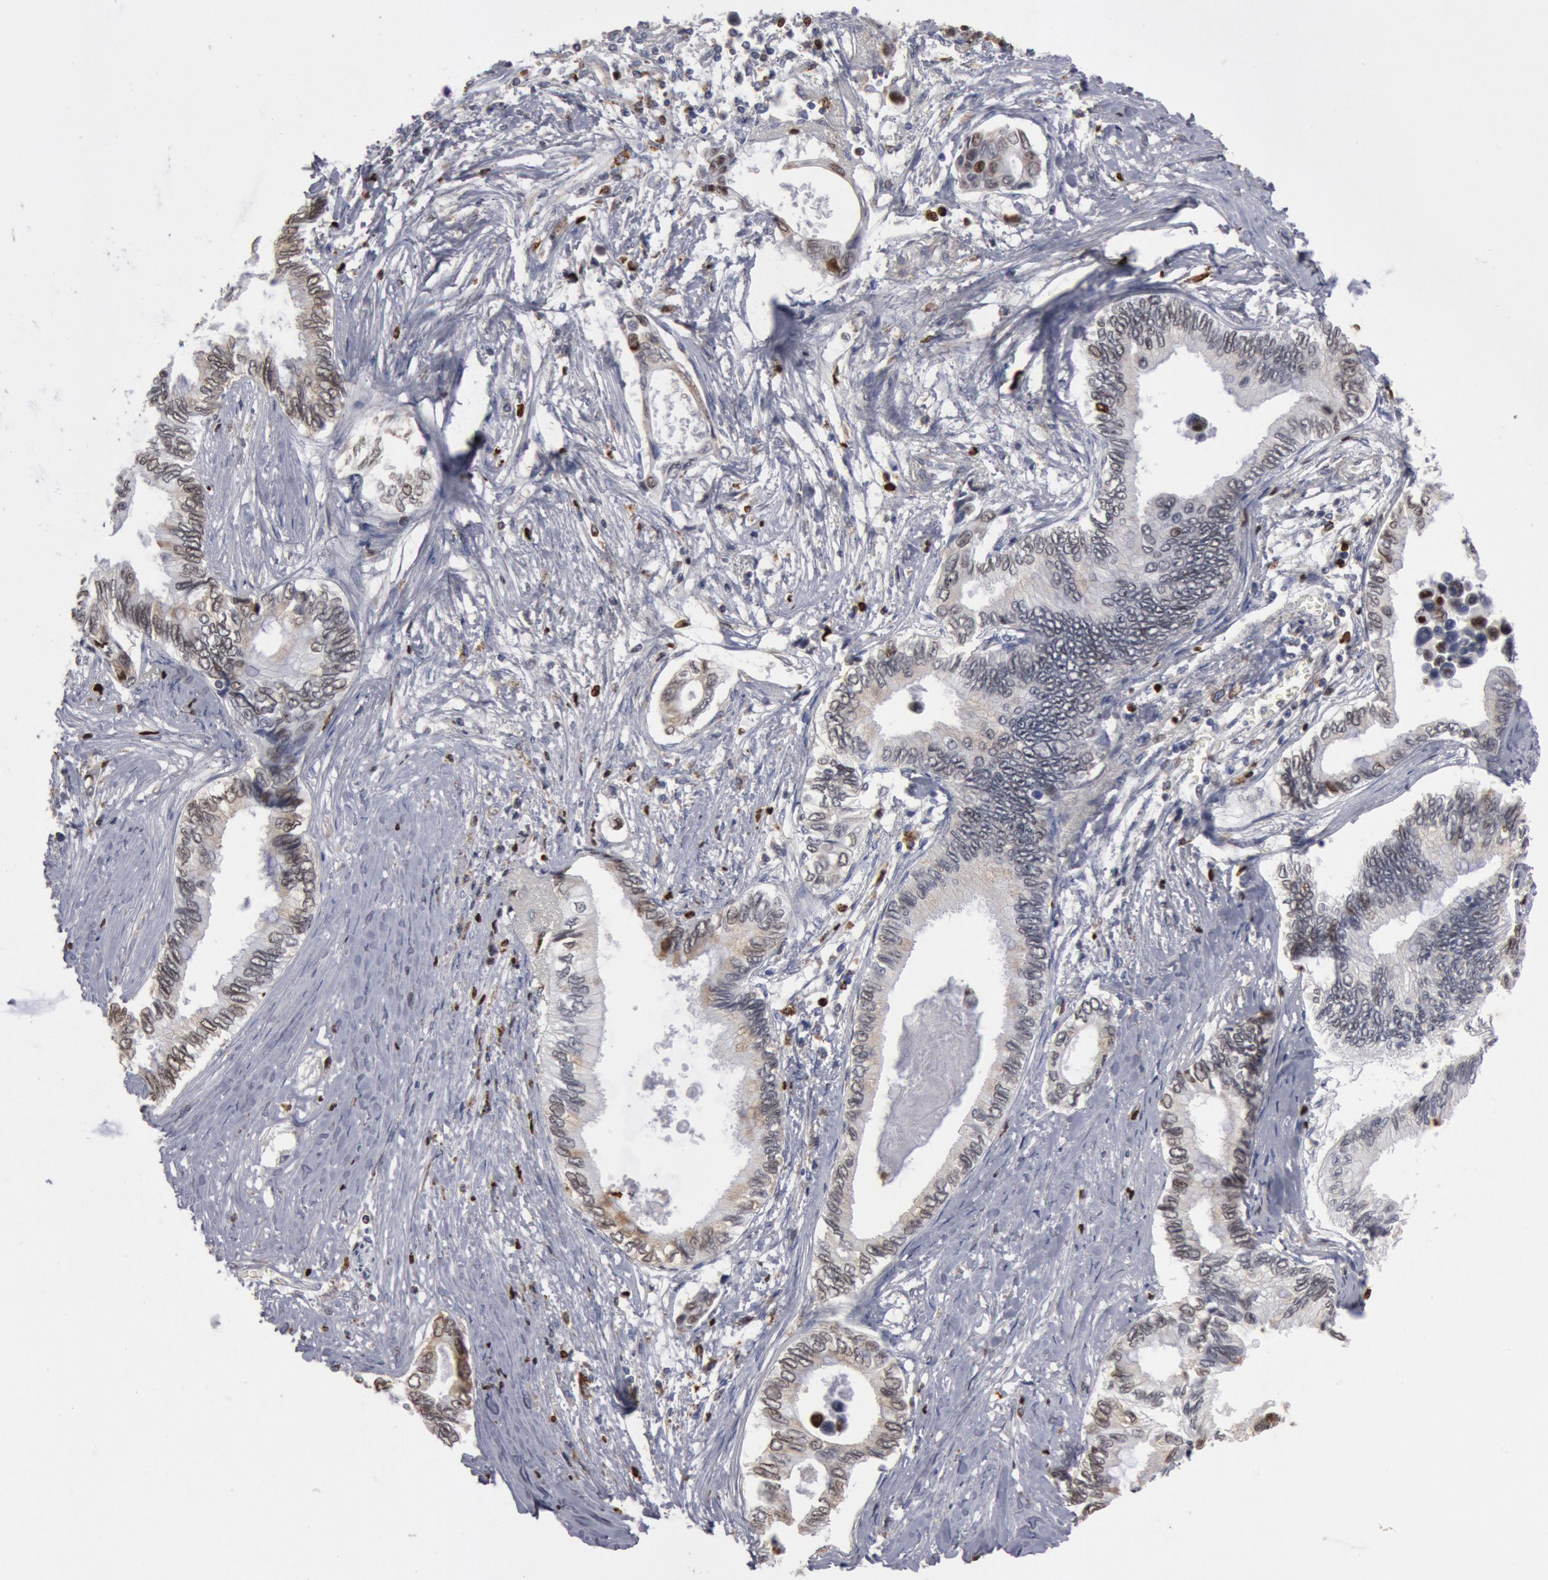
{"staining": {"intensity": "weak", "quantity": "25%-75%", "location": "cytoplasmic/membranous,nuclear"}, "tissue": "pancreatic cancer", "cell_type": "Tumor cells", "image_type": "cancer", "snomed": [{"axis": "morphology", "description": "Adenocarcinoma, NOS"}, {"axis": "topography", "description": "Pancreas"}], "caption": "Pancreatic cancer was stained to show a protein in brown. There is low levels of weak cytoplasmic/membranous and nuclear staining in about 25%-75% of tumor cells.", "gene": "FOXA2", "patient": {"sex": "female", "age": 66}}